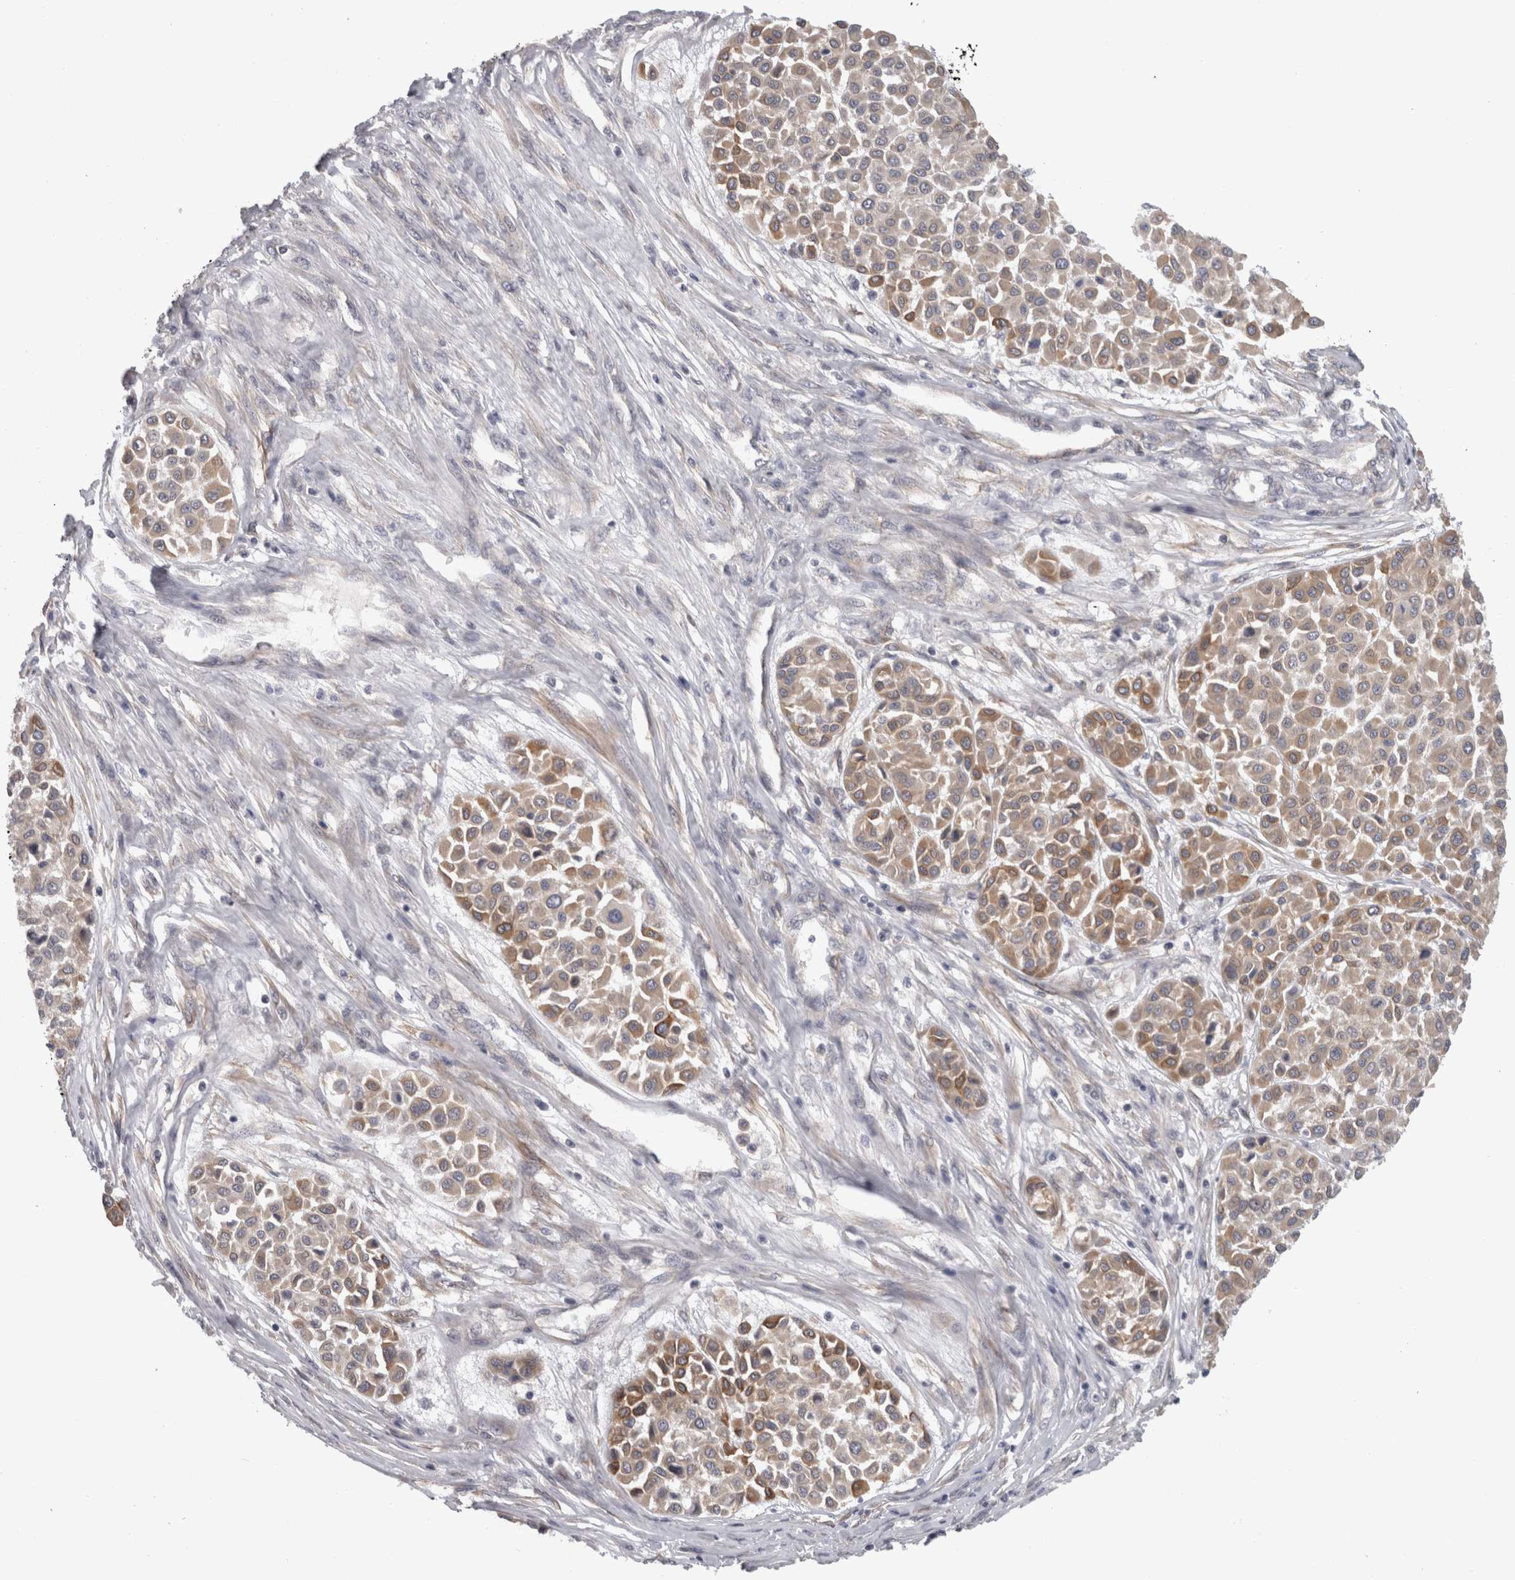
{"staining": {"intensity": "moderate", "quantity": "25%-75%", "location": "cytoplasmic/membranous"}, "tissue": "melanoma", "cell_type": "Tumor cells", "image_type": "cancer", "snomed": [{"axis": "morphology", "description": "Malignant melanoma, Metastatic site"}, {"axis": "topography", "description": "Soft tissue"}], "caption": "DAB (3,3'-diaminobenzidine) immunohistochemical staining of human melanoma displays moderate cytoplasmic/membranous protein positivity in about 25%-75% of tumor cells.", "gene": "RMDN1", "patient": {"sex": "male", "age": 41}}